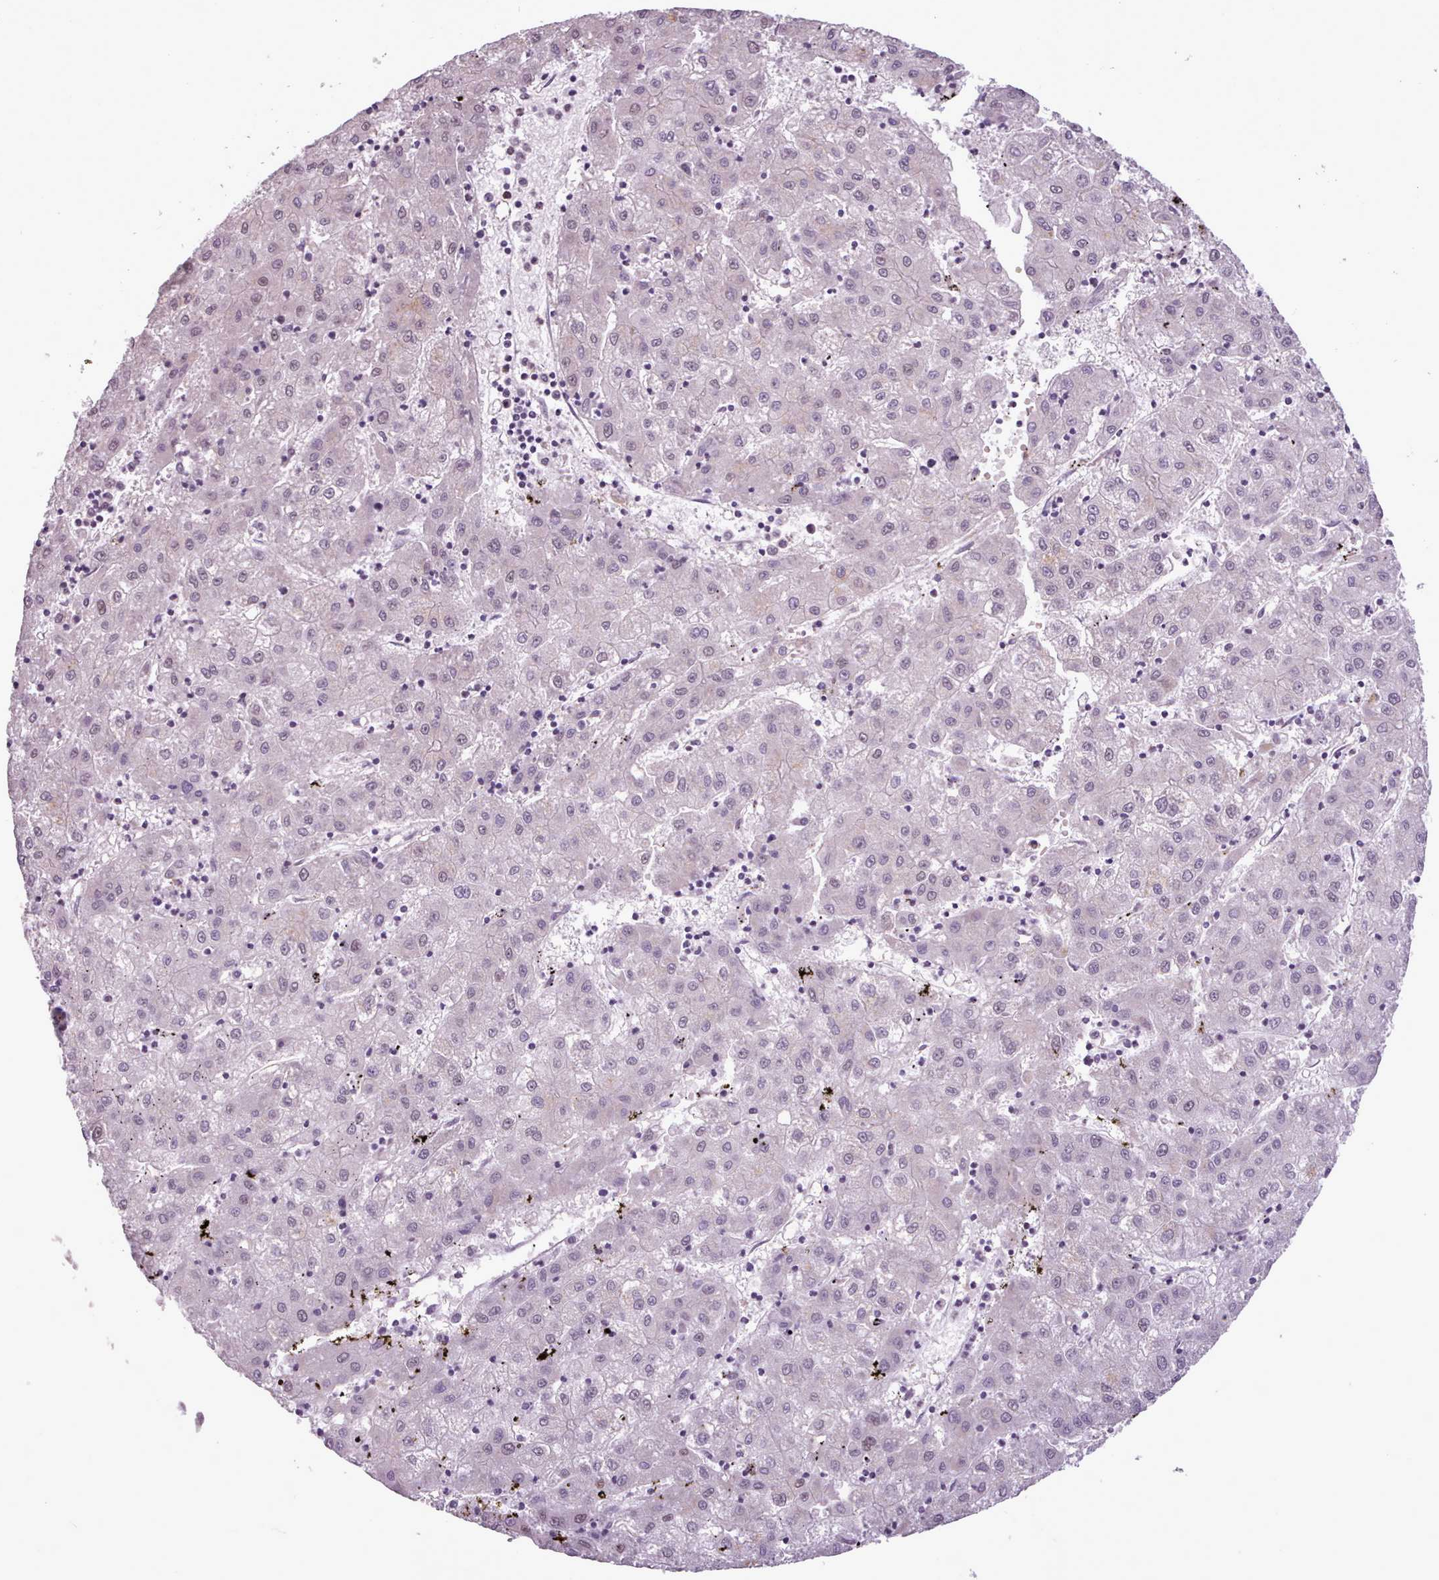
{"staining": {"intensity": "negative", "quantity": "none", "location": "none"}, "tissue": "liver cancer", "cell_type": "Tumor cells", "image_type": "cancer", "snomed": [{"axis": "morphology", "description": "Carcinoma, Hepatocellular, NOS"}, {"axis": "topography", "description": "Liver"}], "caption": "Micrograph shows no protein staining in tumor cells of liver hepatocellular carcinoma tissue. (DAB (3,3'-diaminobenzidine) IHC visualized using brightfield microscopy, high magnification).", "gene": "SLURP1", "patient": {"sex": "male", "age": 72}}